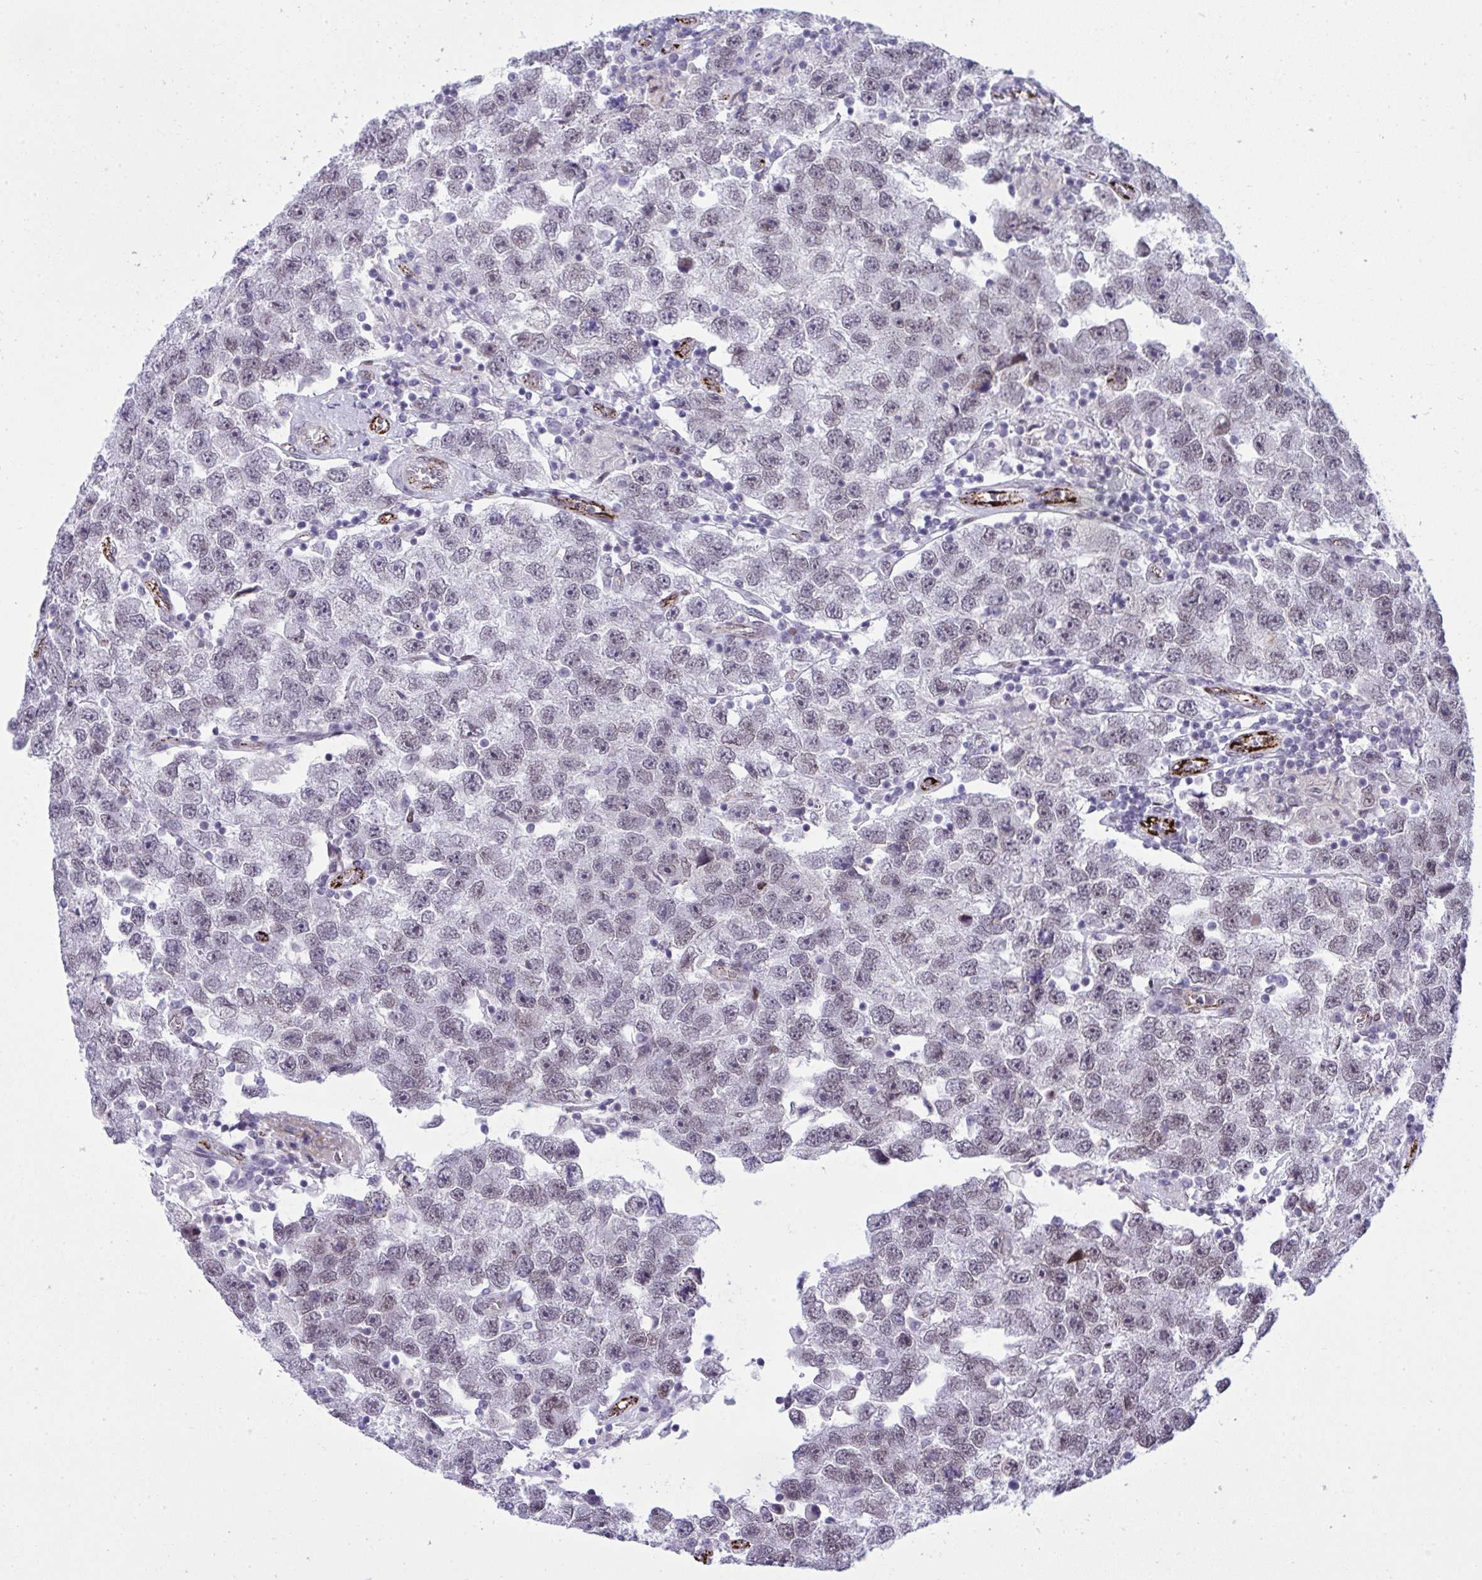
{"staining": {"intensity": "negative", "quantity": "none", "location": "none"}, "tissue": "testis cancer", "cell_type": "Tumor cells", "image_type": "cancer", "snomed": [{"axis": "morphology", "description": "Seminoma, NOS"}, {"axis": "topography", "description": "Testis"}], "caption": "DAB immunohistochemical staining of seminoma (testis) demonstrates no significant expression in tumor cells. The staining was performed using DAB (3,3'-diaminobenzidine) to visualize the protein expression in brown, while the nuclei were stained in blue with hematoxylin (Magnification: 20x).", "gene": "ZFHX3", "patient": {"sex": "male", "age": 26}}